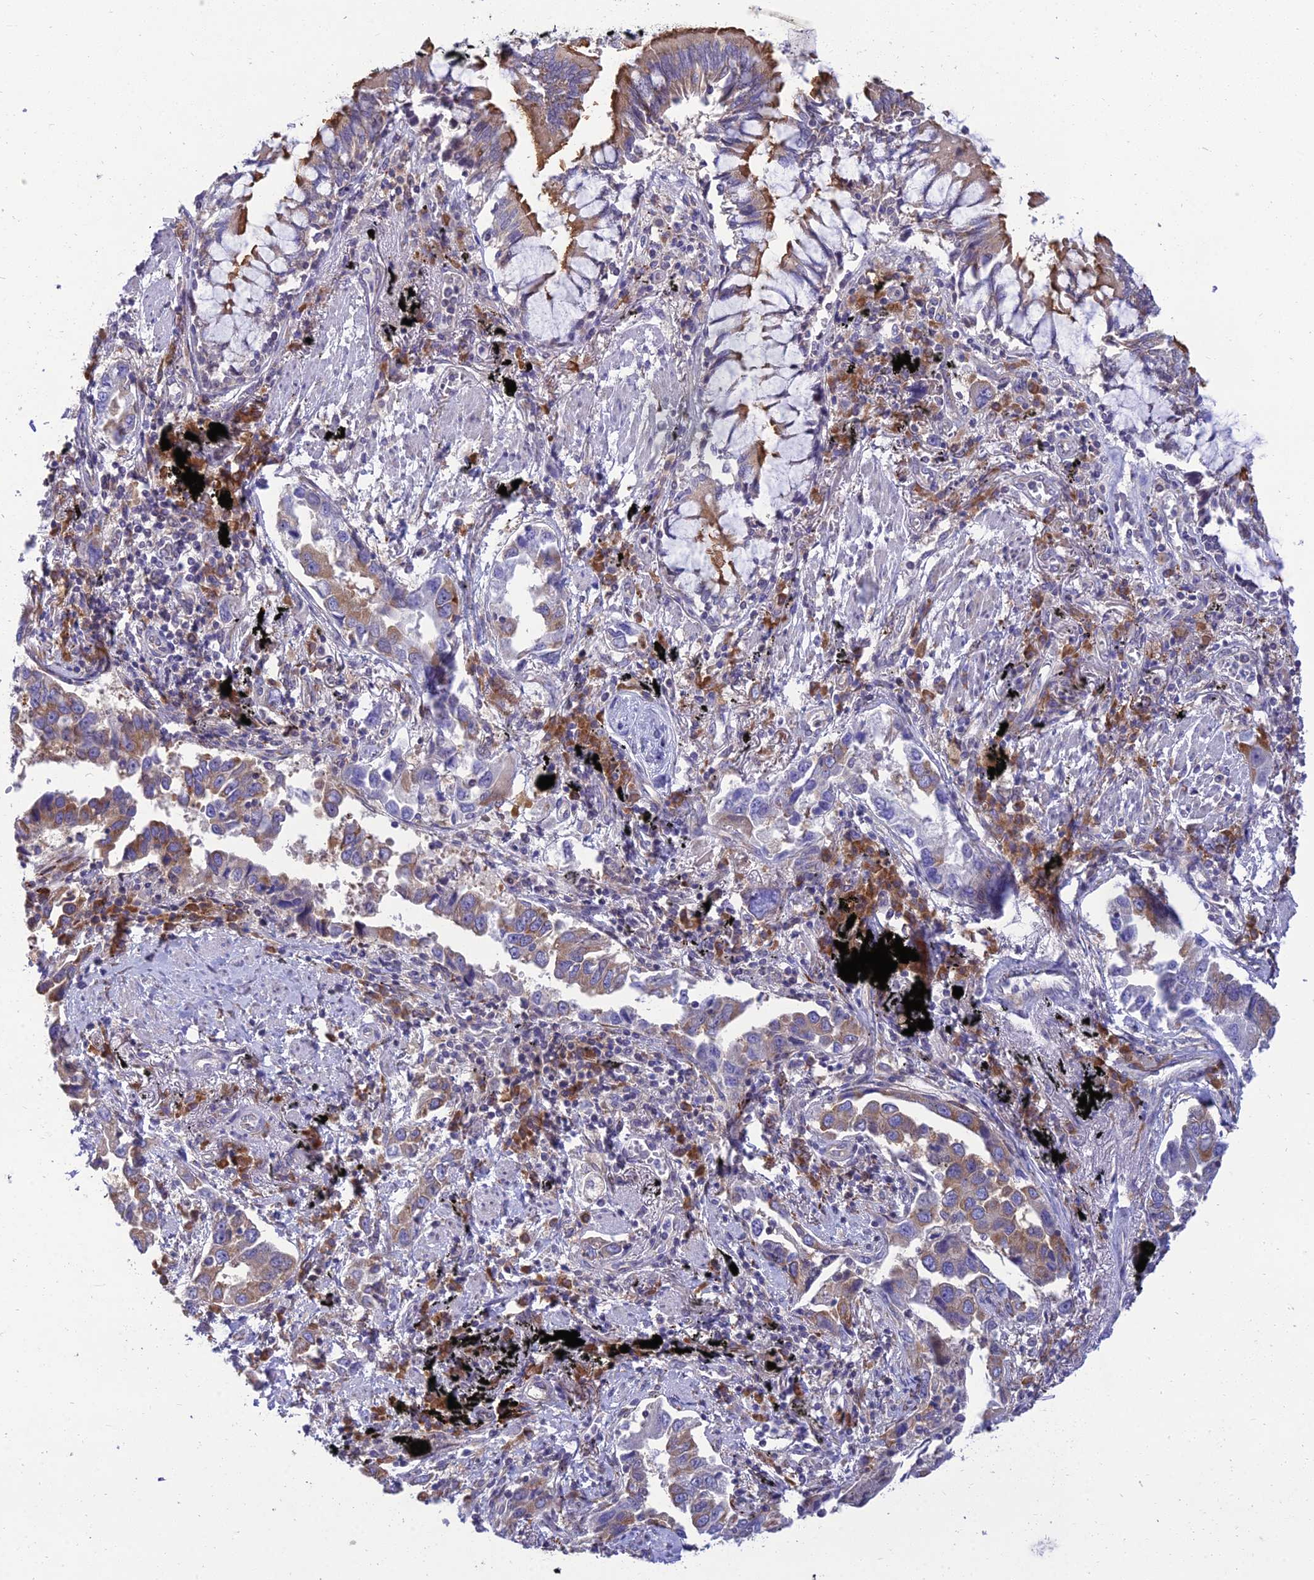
{"staining": {"intensity": "moderate", "quantity": "25%-75%", "location": "cytoplasmic/membranous"}, "tissue": "lung cancer", "cell_type": "Tumor cells", "image_type": "cancer", "snomed": [{"axis": "morphology", "description": "Adenocarcinoma, NOS"}, {"axis": "topography", "description": "Lung"}], "caption": "The micrograph shows a brown stain indicating the presence of a protein in the cytoplasmic/membranous of tumor cells in lung cancer.", "gene": "CLCN7", "patient": {"sex": "male", "age": 67}}